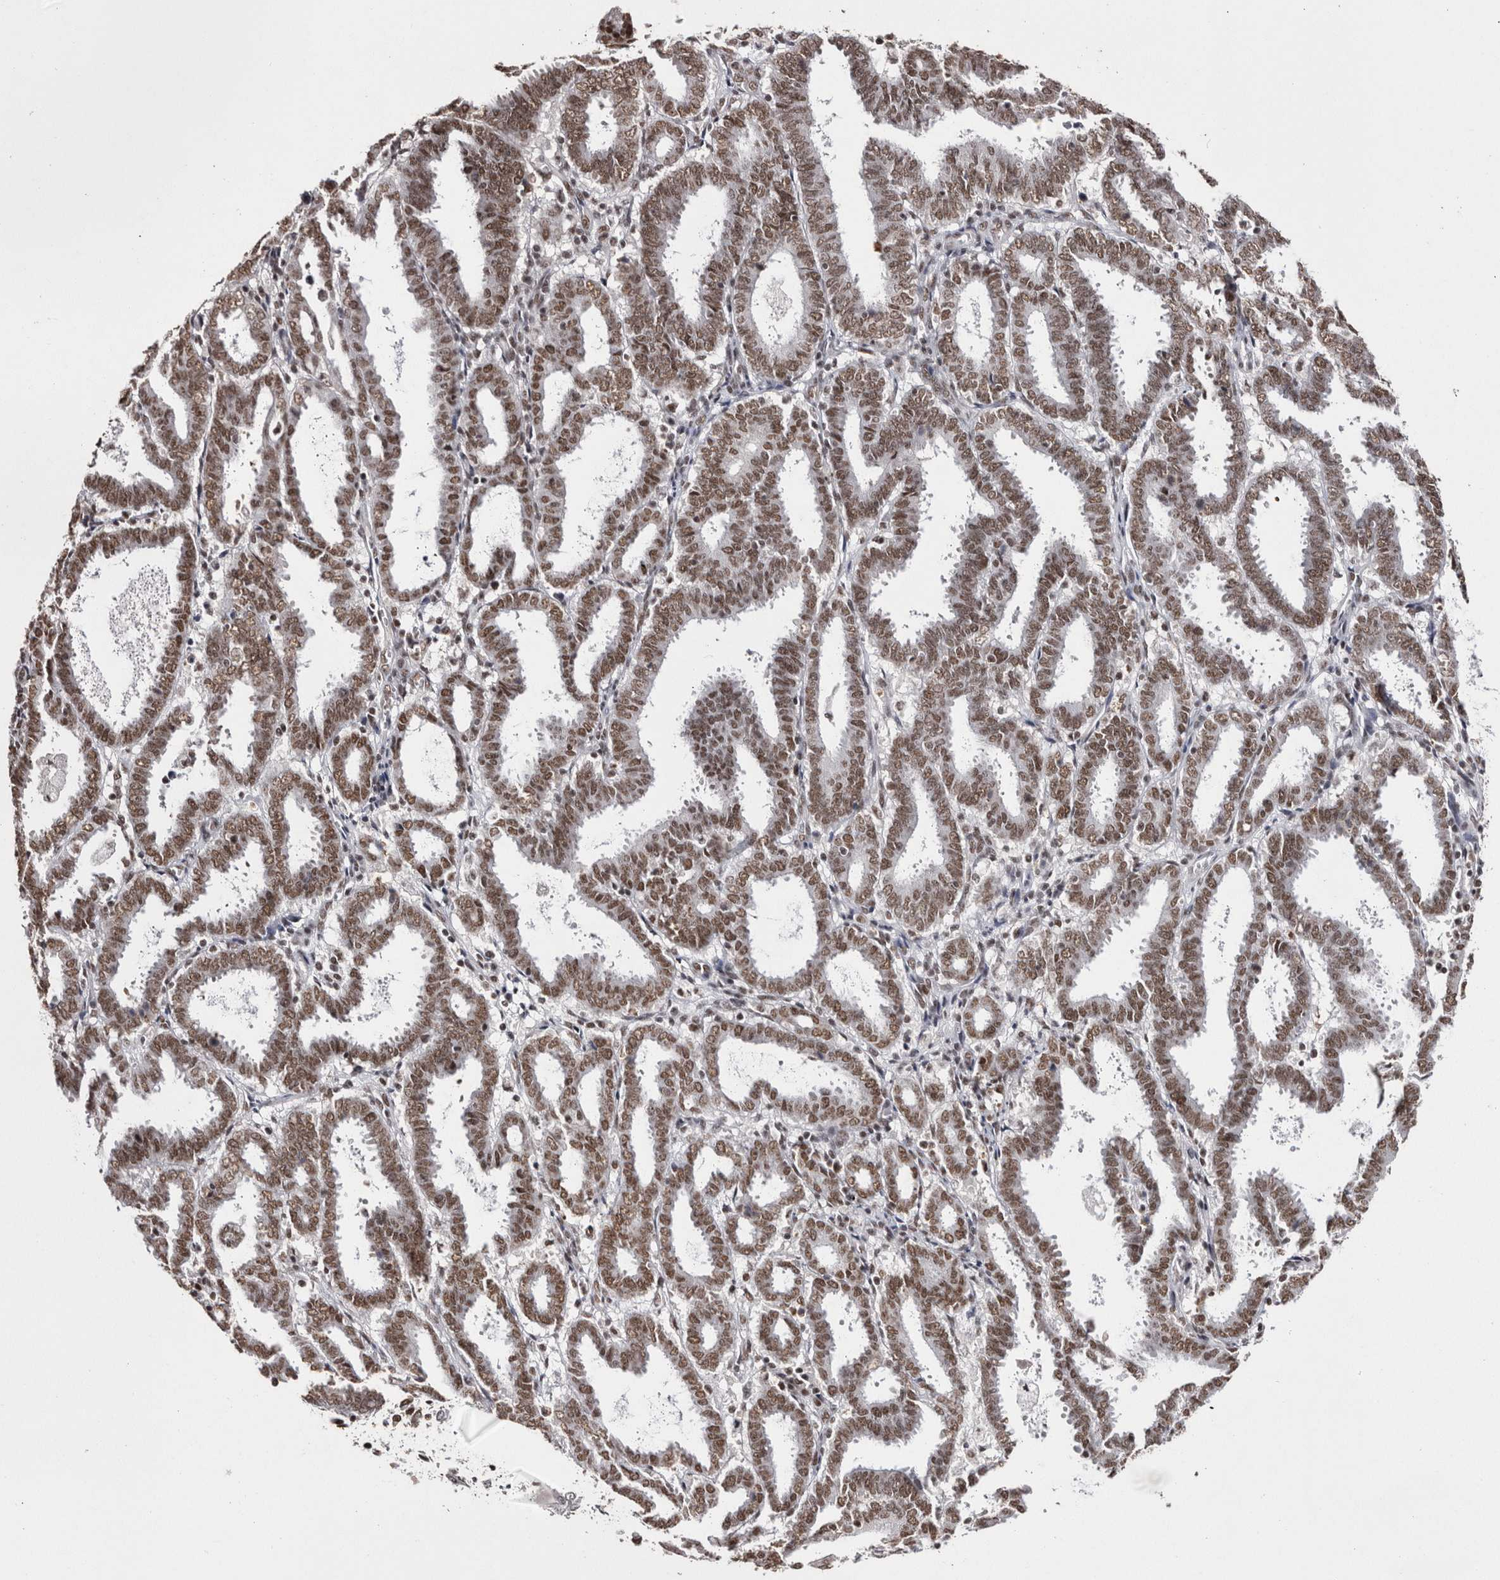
{"staining": {"intensity": "moderate", "quantity": ">75%", "location": "nuclear"}, "tissue": "endometrial cancer", "cell_type": "Tumor cells", "image_type": "cancer", "snomed": [{"axis": "morphology", "description": "Adenocarcinoma, NOS"}, {"axis": "topography", "description": "Uterus"}], "caption": "This histopathology image shows immunohistochemistry (IHC) staining of endometrial cancer (adenocarcinoma), with medium moderate nuclear staining in approximately >75% of tumor cells.", "gene": "SMC1A", "patient": {"sex": "female", "age": 83}}